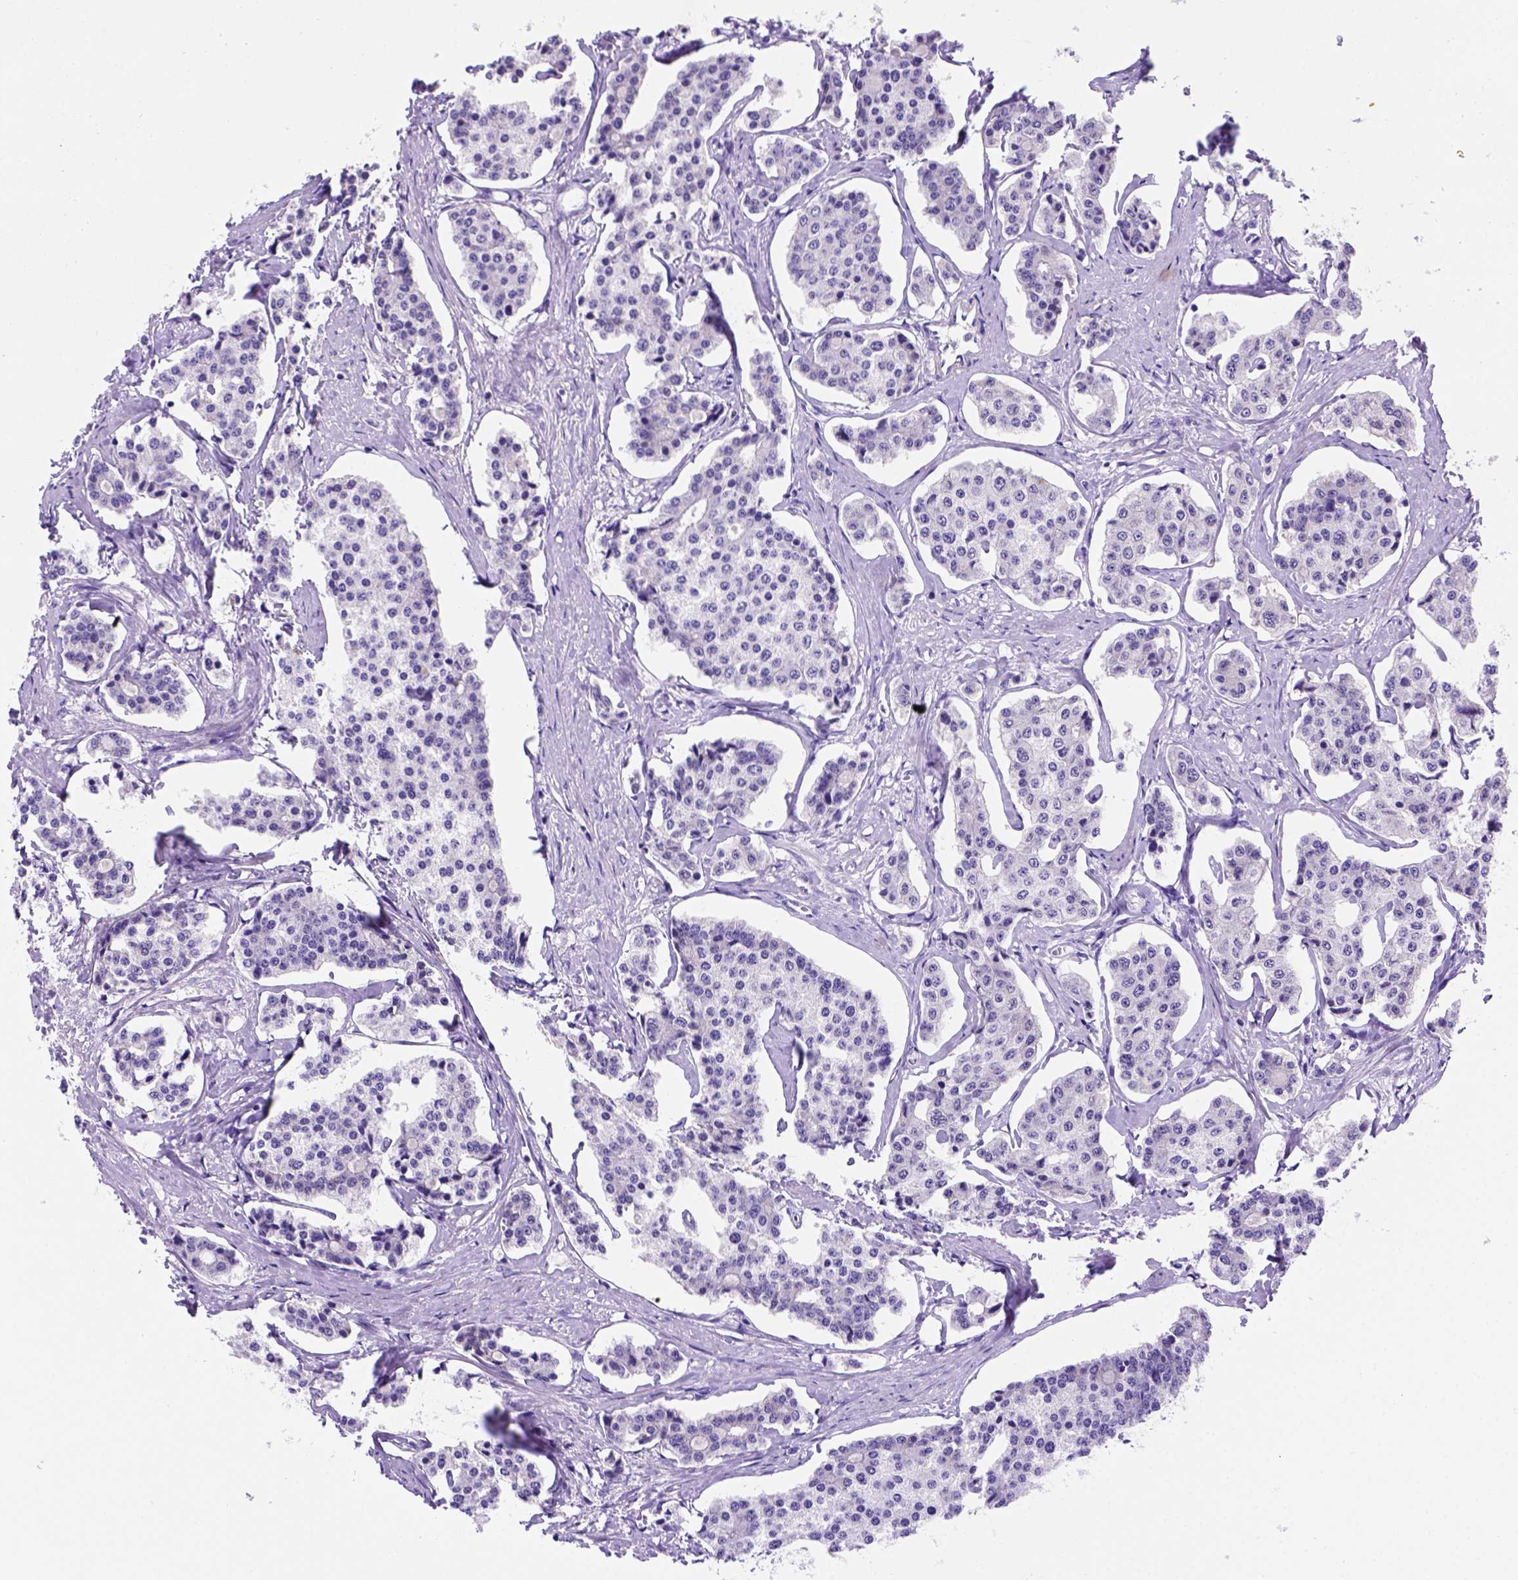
{"staining": {"intensity": "negative", "quantity": "none", "location": "none"}, "tissue": "carcinoid", "cell_type": "Tumor cells", "image_type": "cancer", "snomed": [{"axis": "morphology", "description": "Carcinoid, malignant, NOS"}, {"axis": "topography", "description": "Small intestine"}], "caption": "High magnification brightfield microscopy of carcinoid stained with DAB (3,3'-diaminobenzidine) (brown) and counterstained with hematoxylin (blue): tumor cells show no significant positivity.", "gene": "FAM81B", "patient": {"sex": "female", "age": 65}}